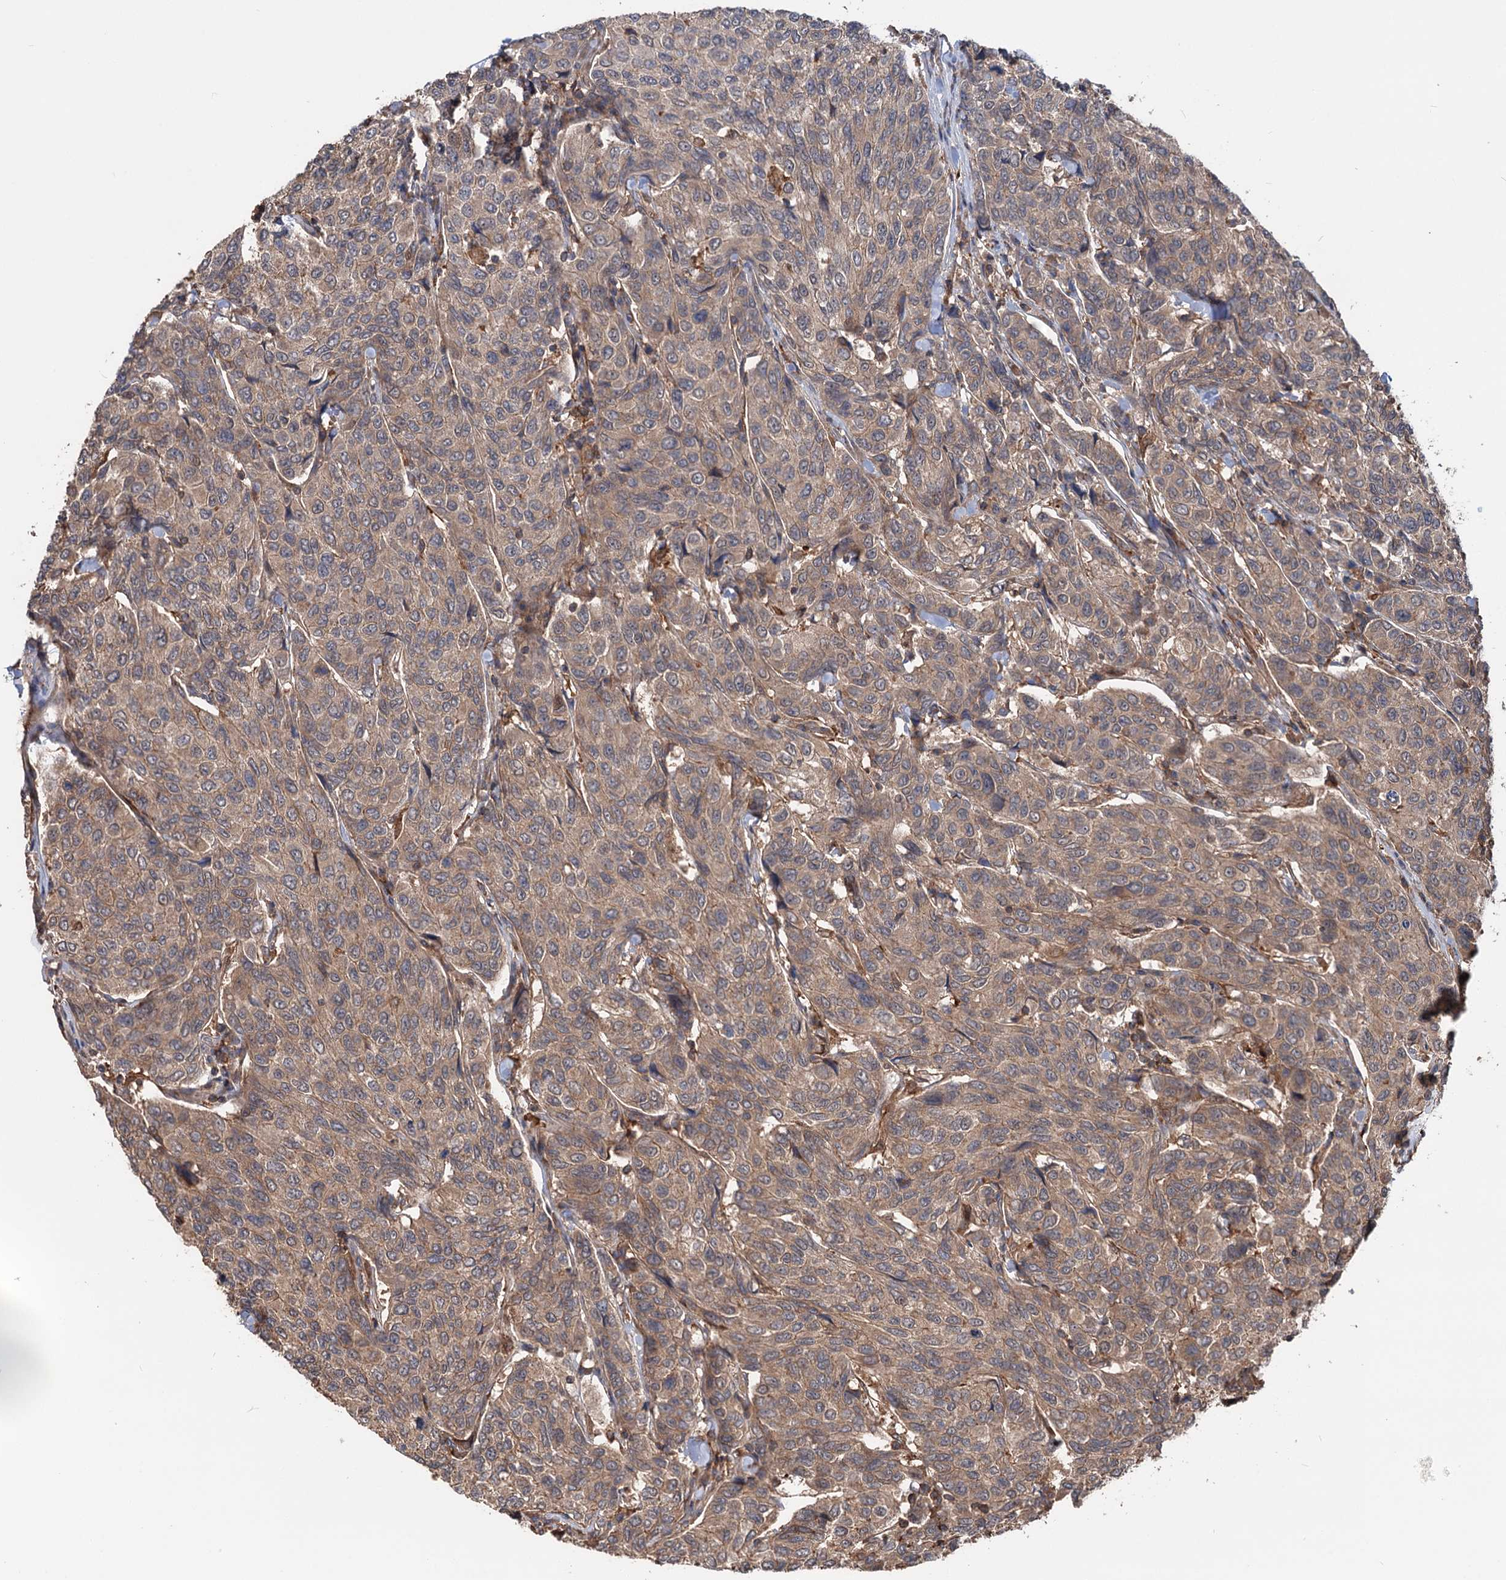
{"staining": {"intensity": "weak", "quantity": ">75%", "location": "cytoplasmic/membranous"}, "tissue": "breast cancer", "cell_type": "Tumor cells", "image_type": "cancer", "snomed": [{"axis": "morphology", "description": "Duct carcinoma"}, {"axis": "topography", "description": "Breast"}], "caption": "Immunohistochemistry of human breast cancer (invasive ductal carcinoma) reveals low levels of weak cytoplasmic/membranous expression in approximately >75% of tumor cells.", "gene": "GRIP1", "patient": {"sex": "female", "age": 55}}